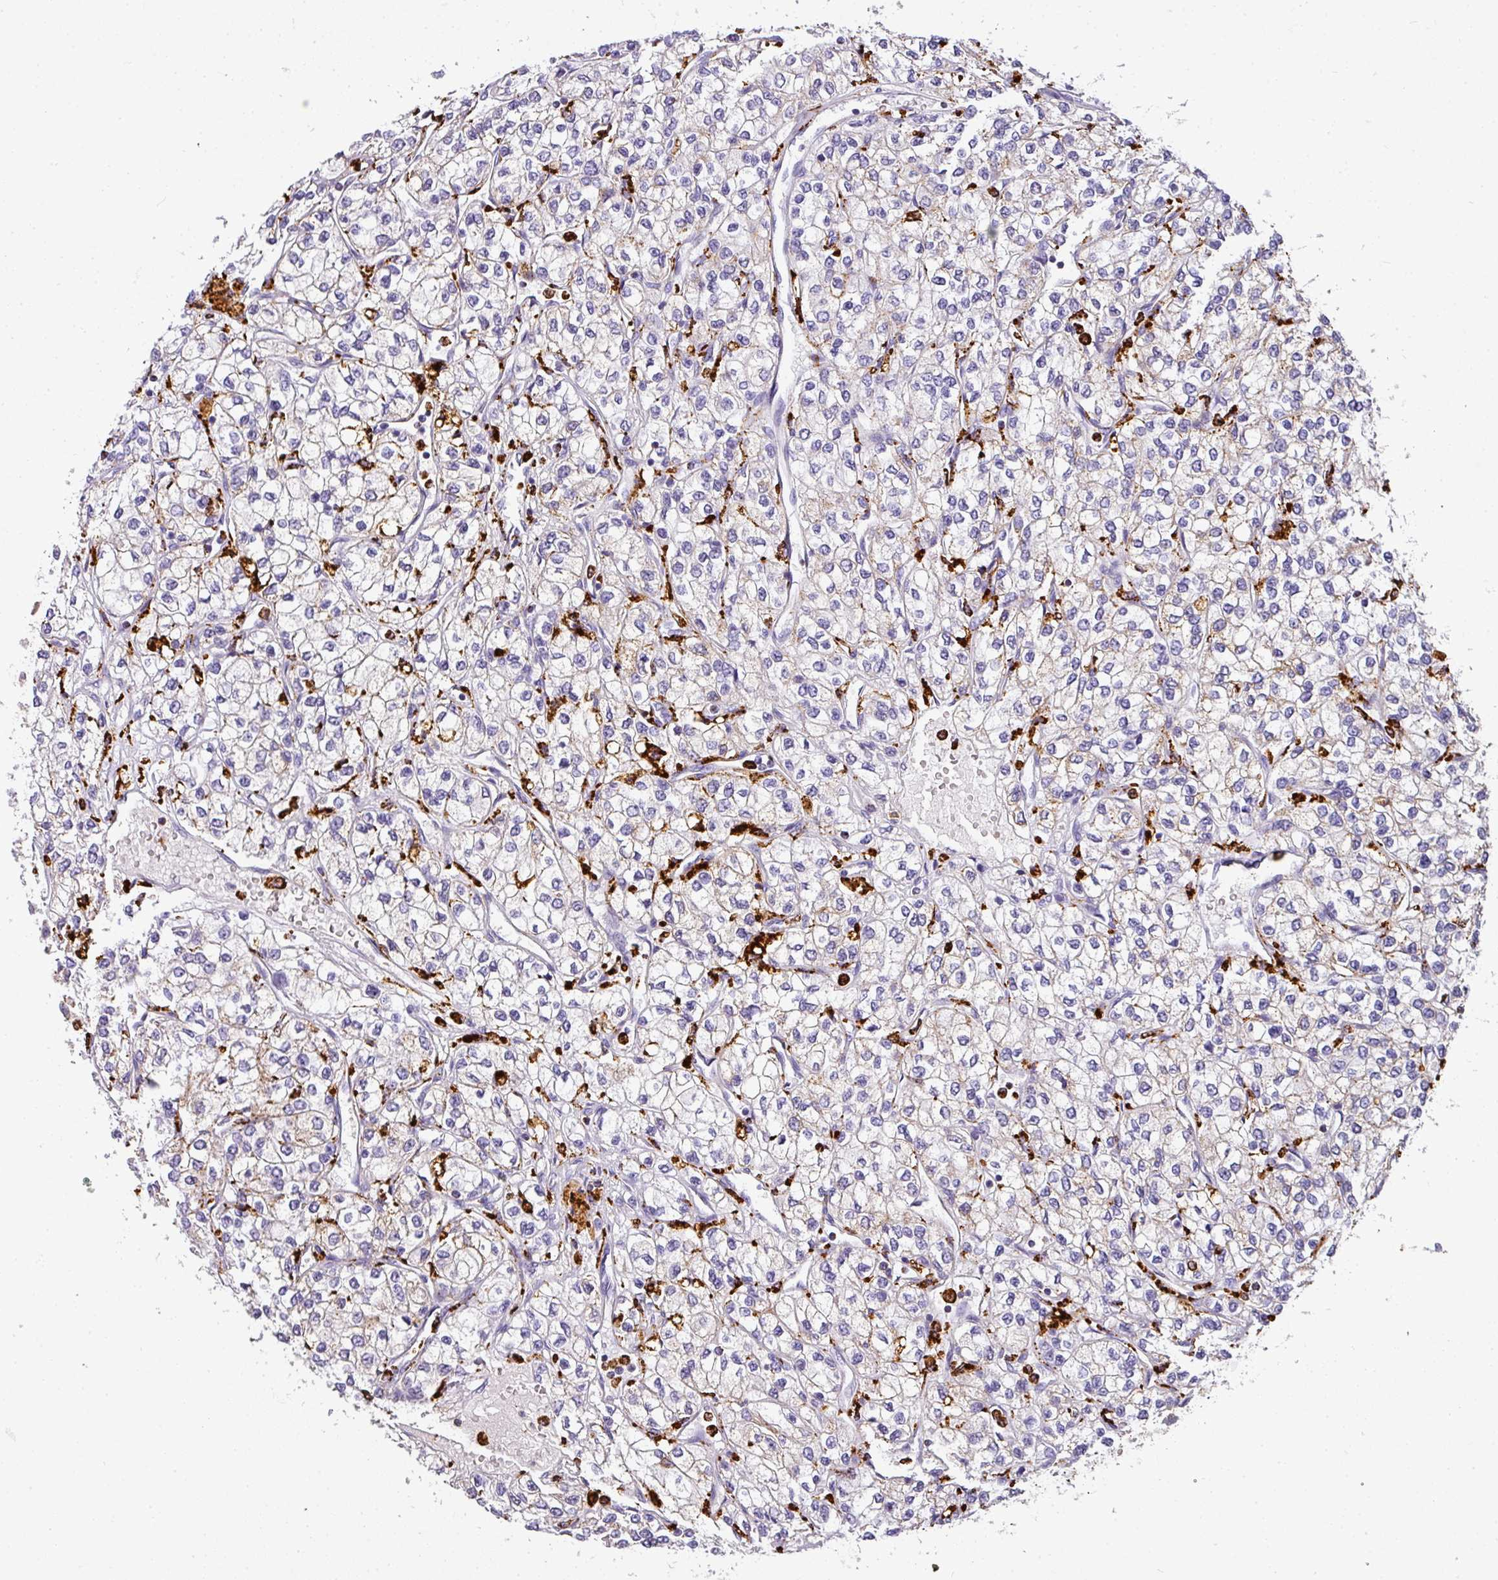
{"staining": {"intensity": "negative", "quantity": "none", "location": "none"}, "tissue": "renal cancer", "cell_type": "Tumor cells", "image_type": "cancer", "snomed": [{"axis": "morphology", "description": "Adenocarcinoma, NOS"}, {"axis": "topography", "description": "Kidney"}], "caption": "An image of renal cancer (adenocarcinoma) stained for a protein displays no brown staining in tumor cells.", "gene": "MMACHC", "patient": {"sex": "male", "age": 80}}